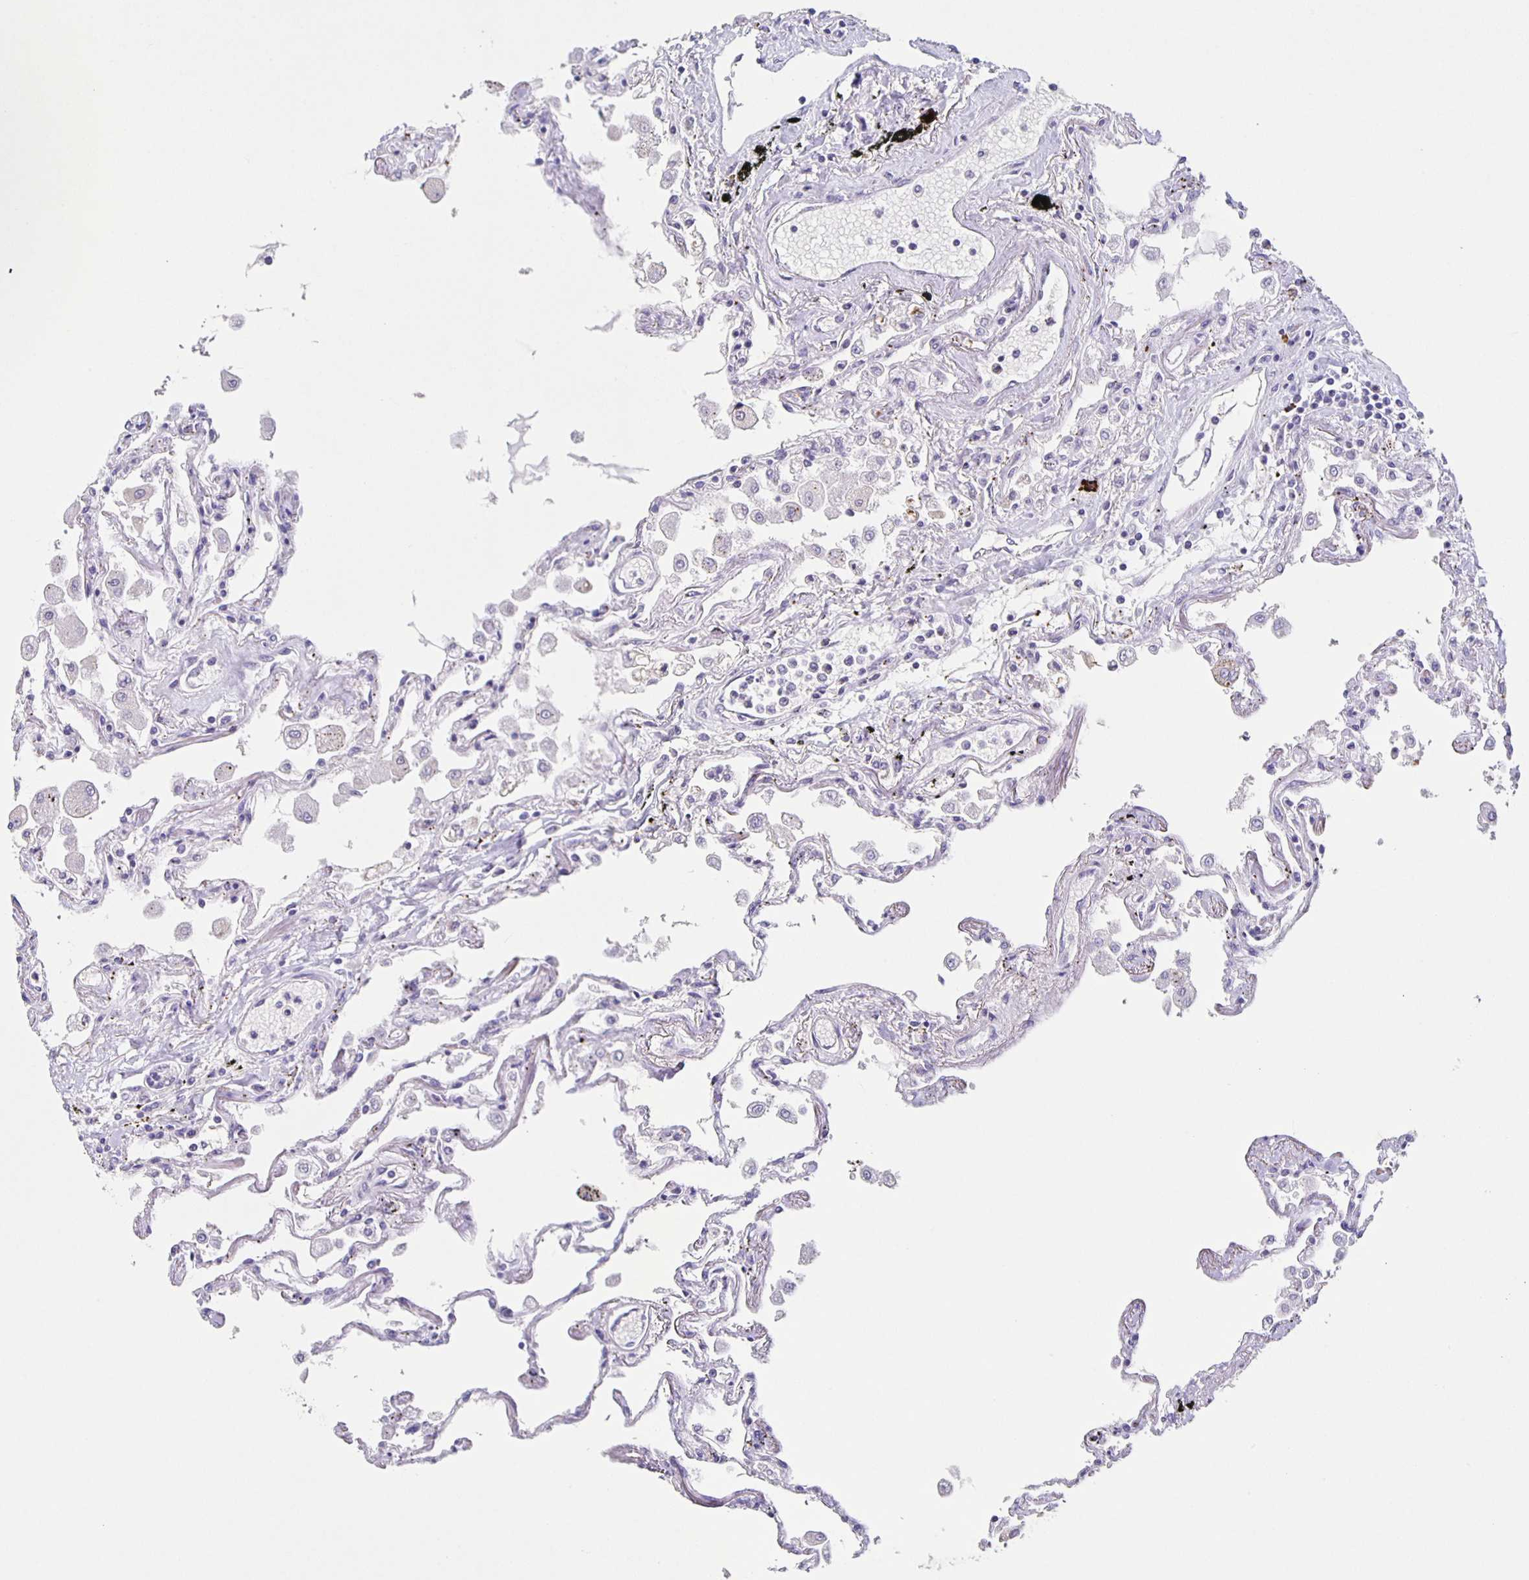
{"staining": {"intensity": "negative", "quantity": "none", "location": "none"}, "tissue": "lung", "cell_type": "Alveolar cells", "image_type": "normal", "snomed": [{"axis": "morphology", "description": "Normal tissue, NOS"}, {"axis": "morphology", "description": "Adenocarcinoma, NOS"}, {"axis": "topography", "description": "Cartilage tissue"}, {"axis": "topography", "description": "Lung"}], "caption": "Immunohistochemistry (IHC) of benign human lung displays no staining in alveolar cells. (Immunohistochemistry, brightfield microscopy, high magnification).", "gene": "CARNS1", "patient": {"sex": "female", "age": 67}}